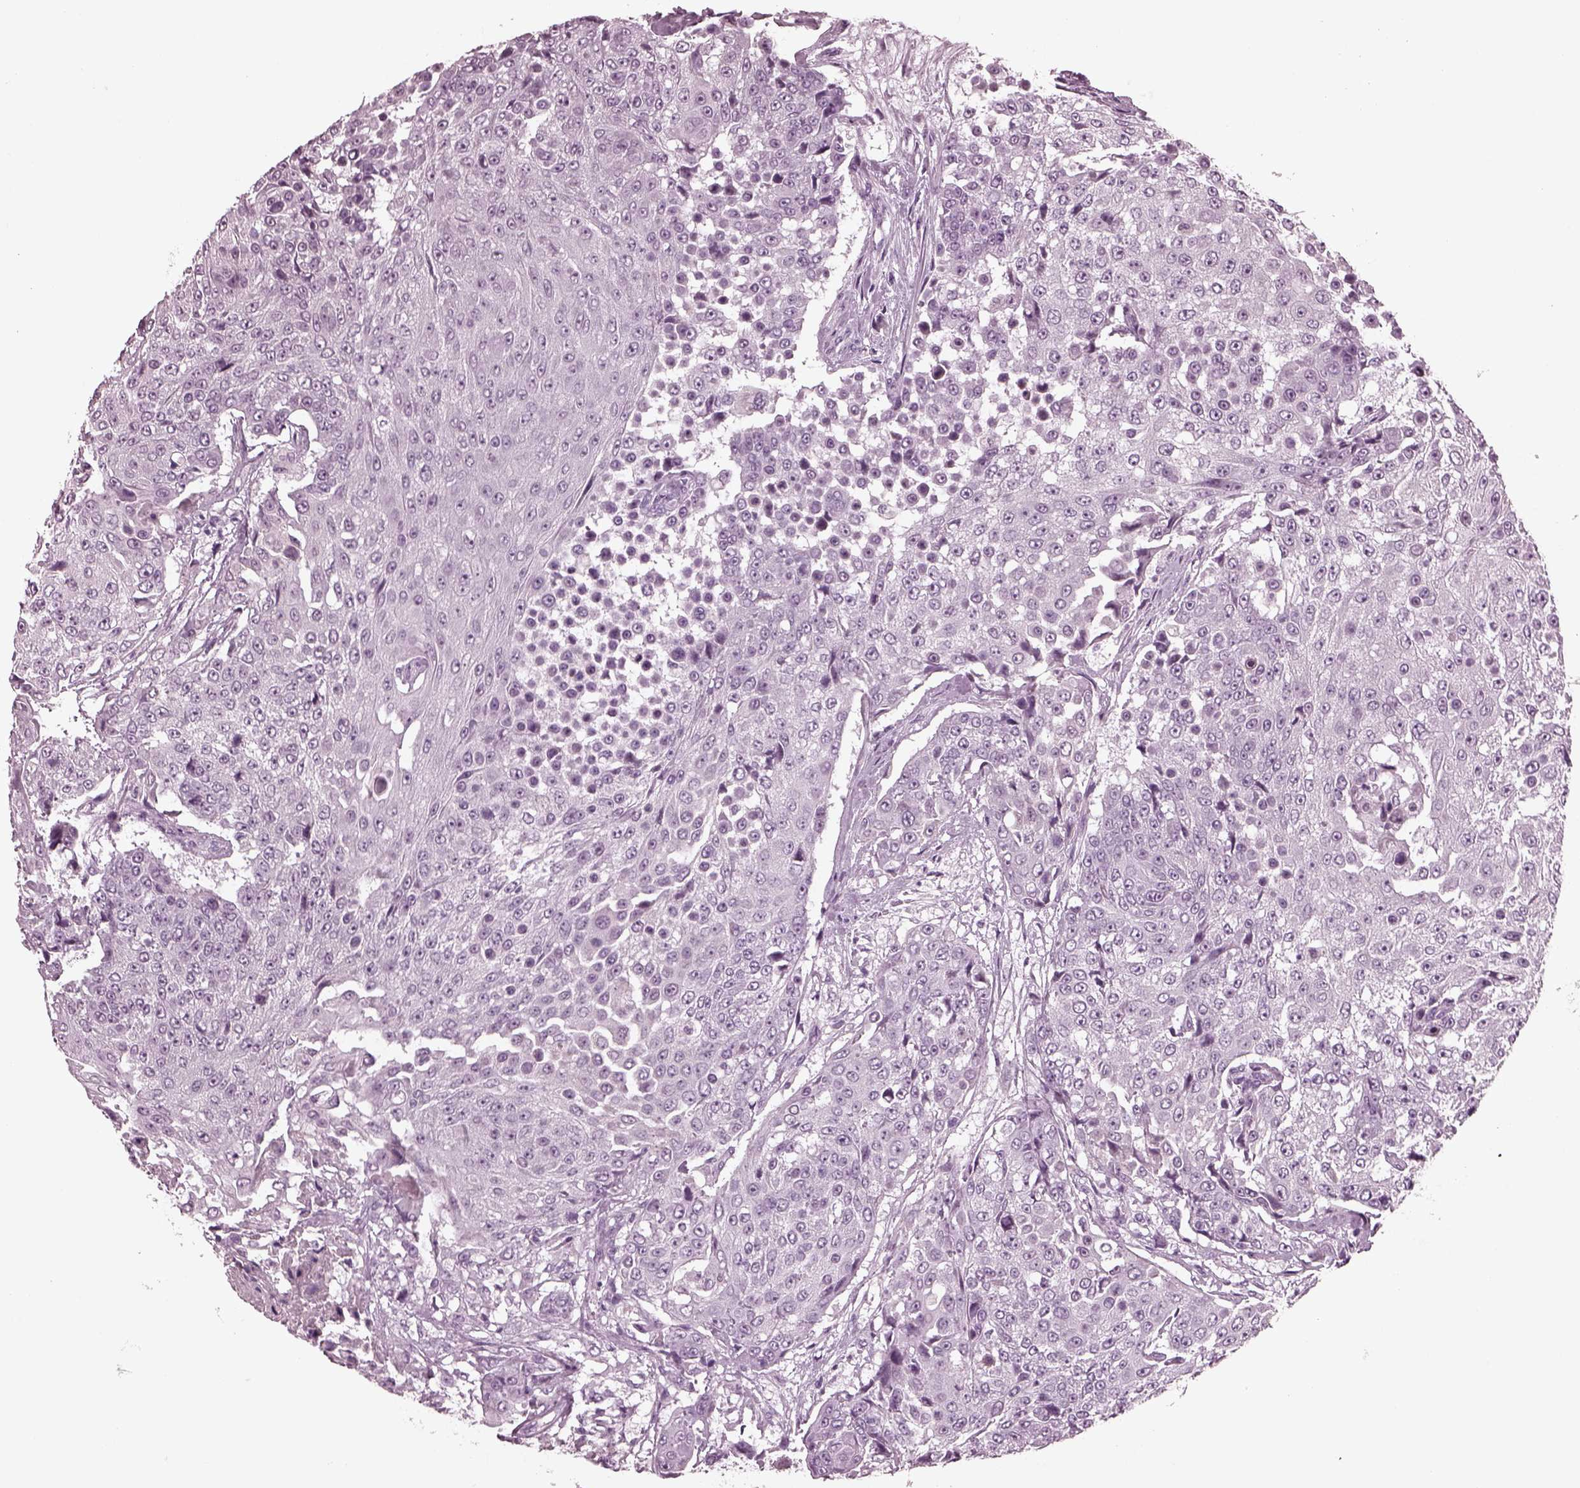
{"staining": {"intensity": "negative", "quantity": "none", "location": "none"}, "tissue": "urothelial cancer", "cell_type": "Tumor cells", "image_type": "cancer", "snomed": [{"axis": "morphology", "description": "Urothelial carcinoma, High grade"}, {"axis": "topography", "description": "Urinary bladder"}], "caption": "Tumor cells are negative for brown protein staining in high-grade urothelial carcinoma.", "gene": "MIB2", "patient": {"sex": "female", "age": 63}}